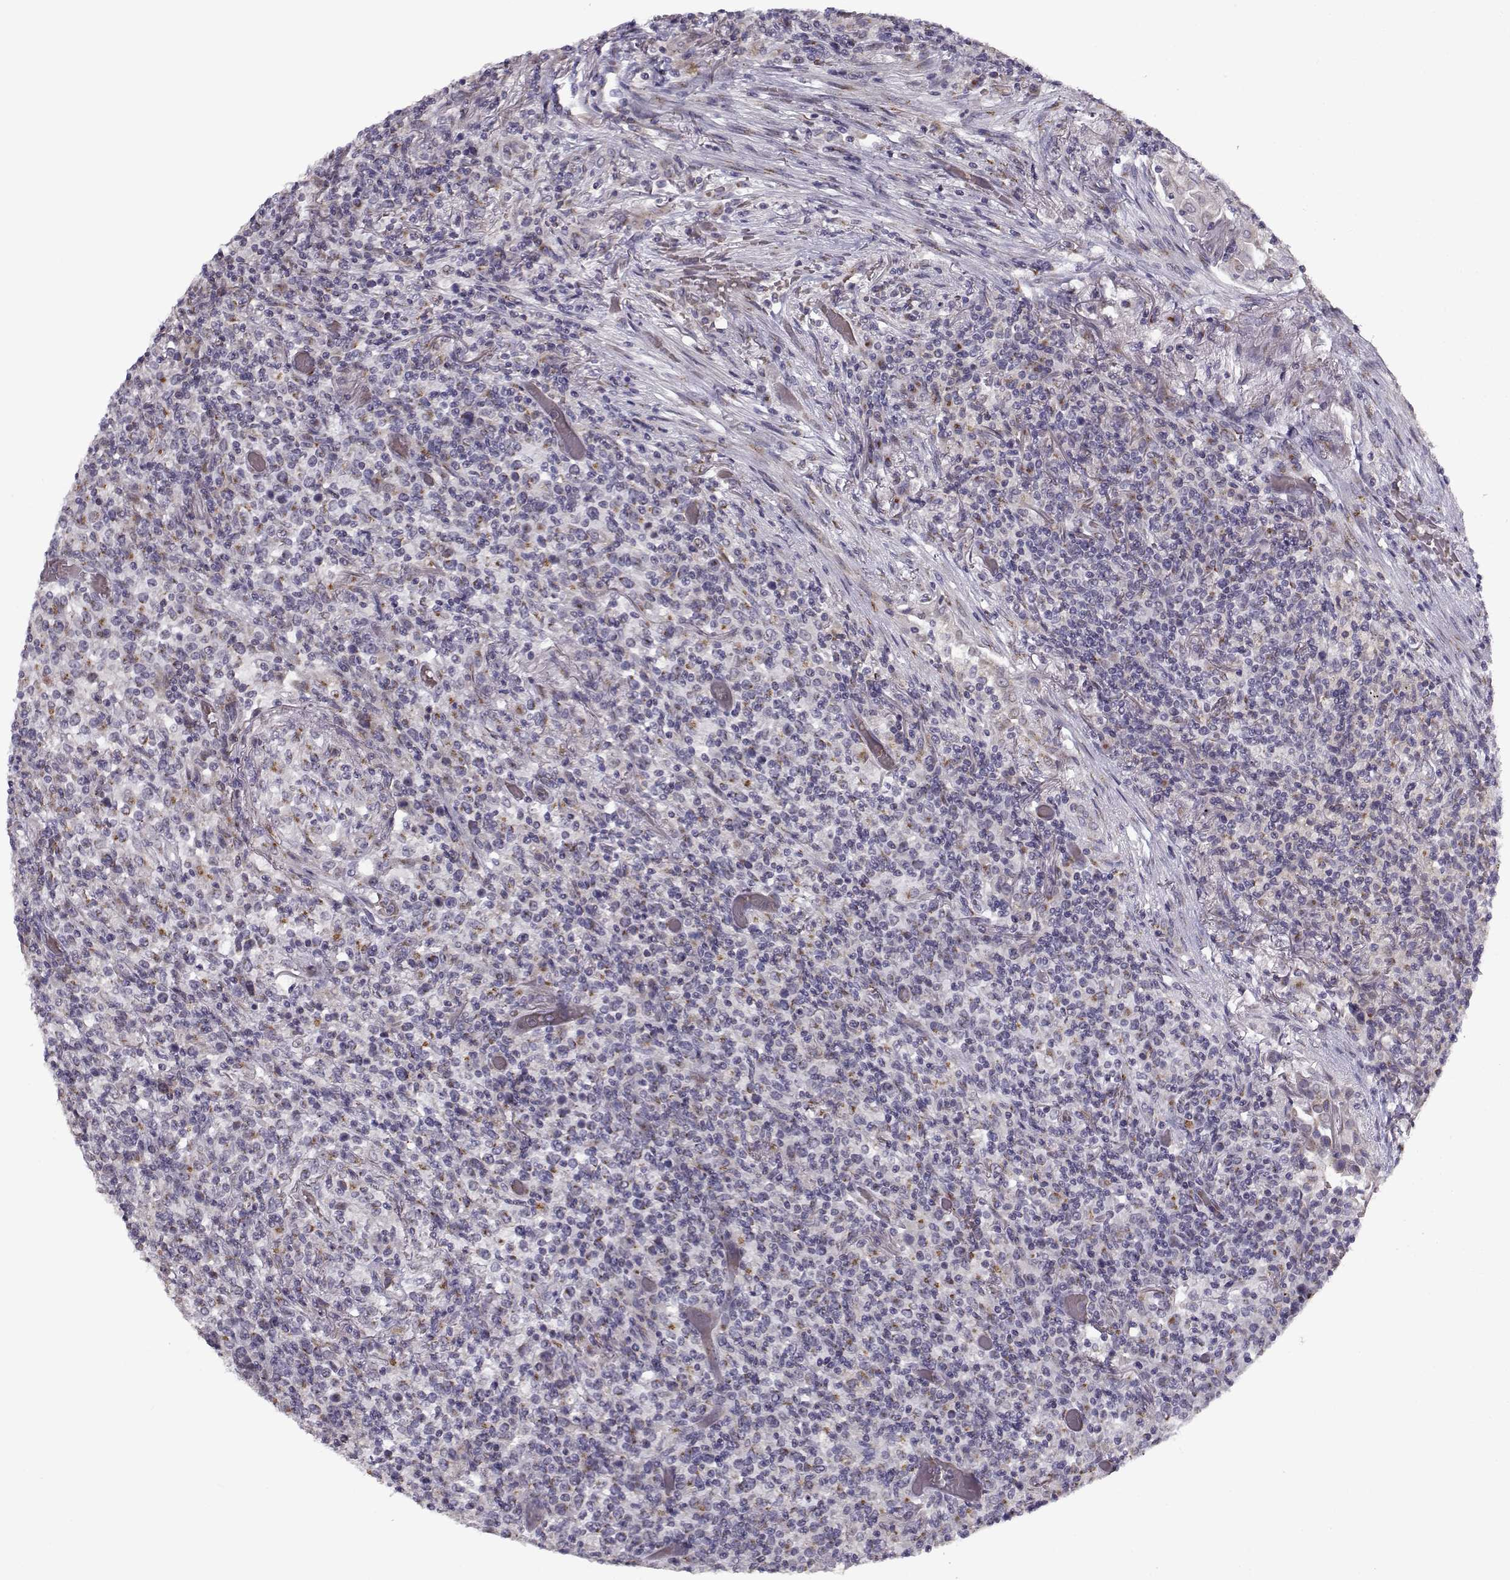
{"staining": {"intensity": "negative", "quantity": "none", "location": "none"}, "tissue": "lymphoma", "cell_type": "Tumor cells", "image_type": "cancer", "snomed": [{"axis": "morphology", "description": "Malignant lymphoma, non-Hodgkin's type, High grade"}, {"axis": "topography", "description": "Lung"}], "caption": "High magnification brightfield microscopy of lymphoma stained with DAB (3,3'-diaminobenzidine) (brown) and counterstained with hematoxylin (blue): tumor cells show no significant positivity. (Brightfield microscopy of DAB IHC at high magnification).", "gene": "SLC4A5", "patient": {"sex": "male", "age": 79}}